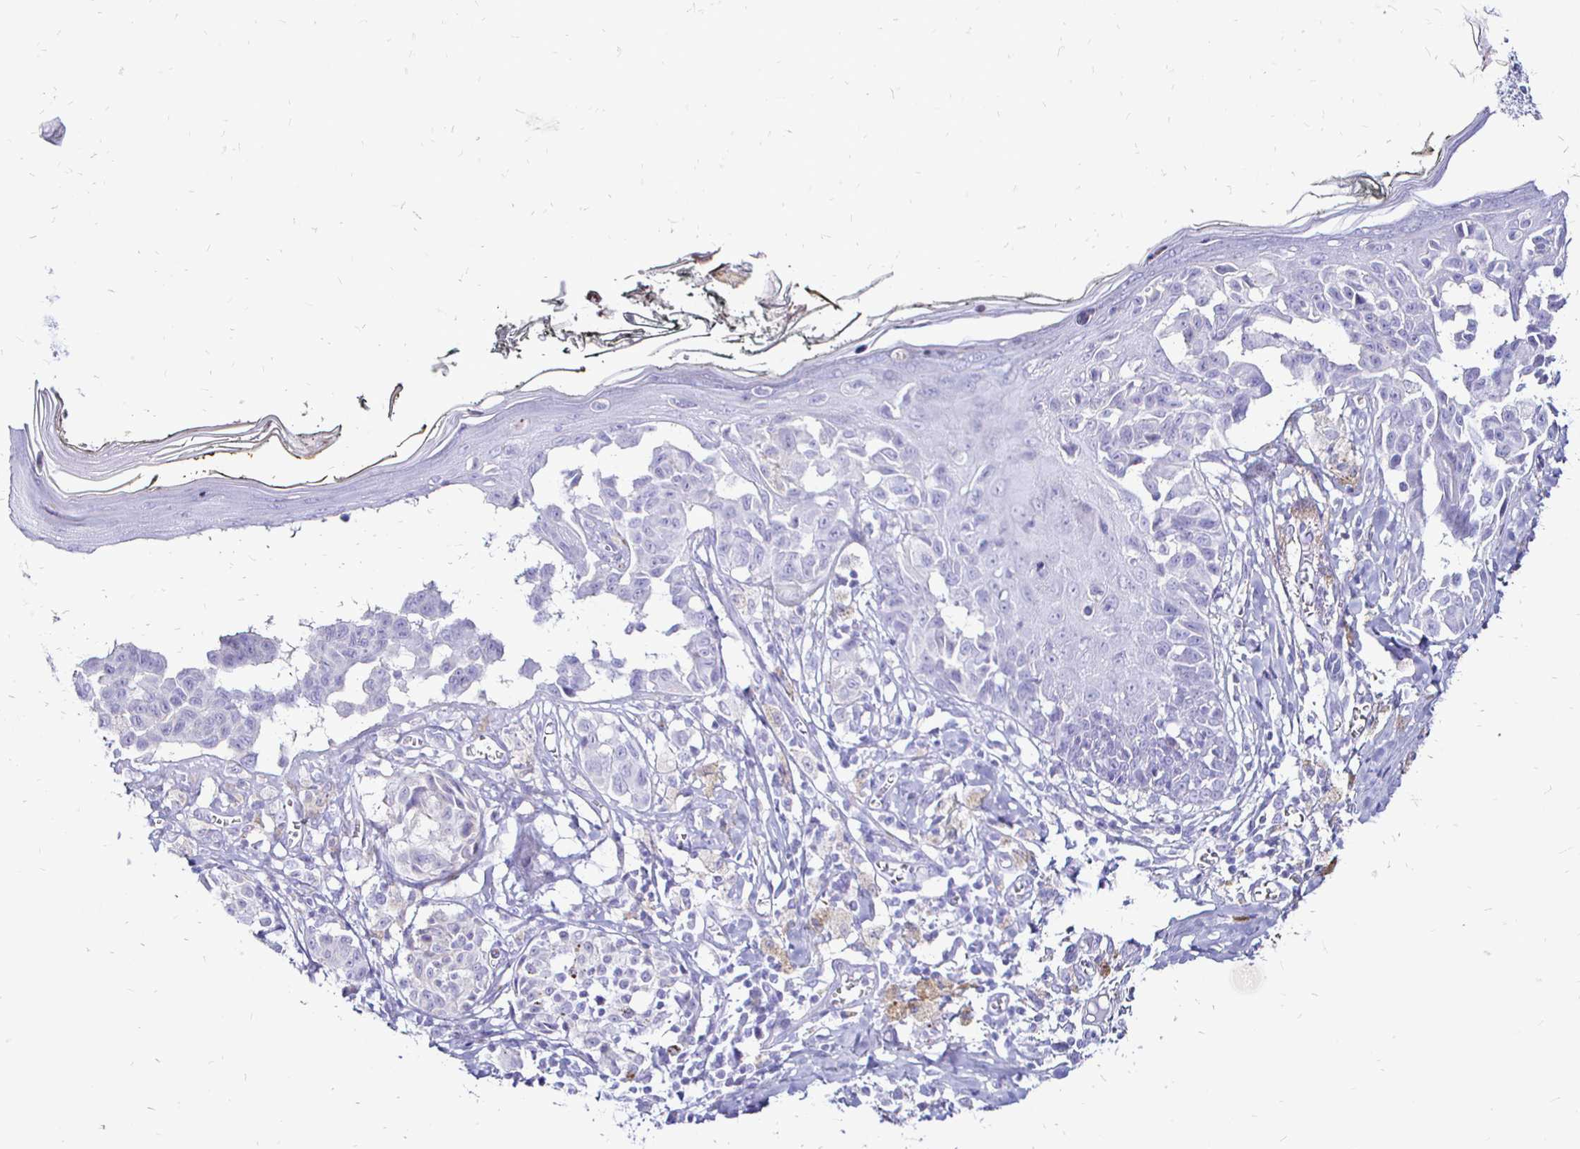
{"staining": {"intensity": "negative", "quantity": "none", "location": "none"}, "tissue": "melanoma", "cell_type": "Tumor cells", "image_type": "cancer", "snomed": [{"axis": "morphology", "description": "Malignant melanoma, NOS"}, {"axis": "topography", "description": "Skin"}], "caption": "This is an IHC micrograph of malignant melanoma. There is no positivity in tumor cells.", "gene": "IRGC", "patient": {"sex": "female", "age": 43}}